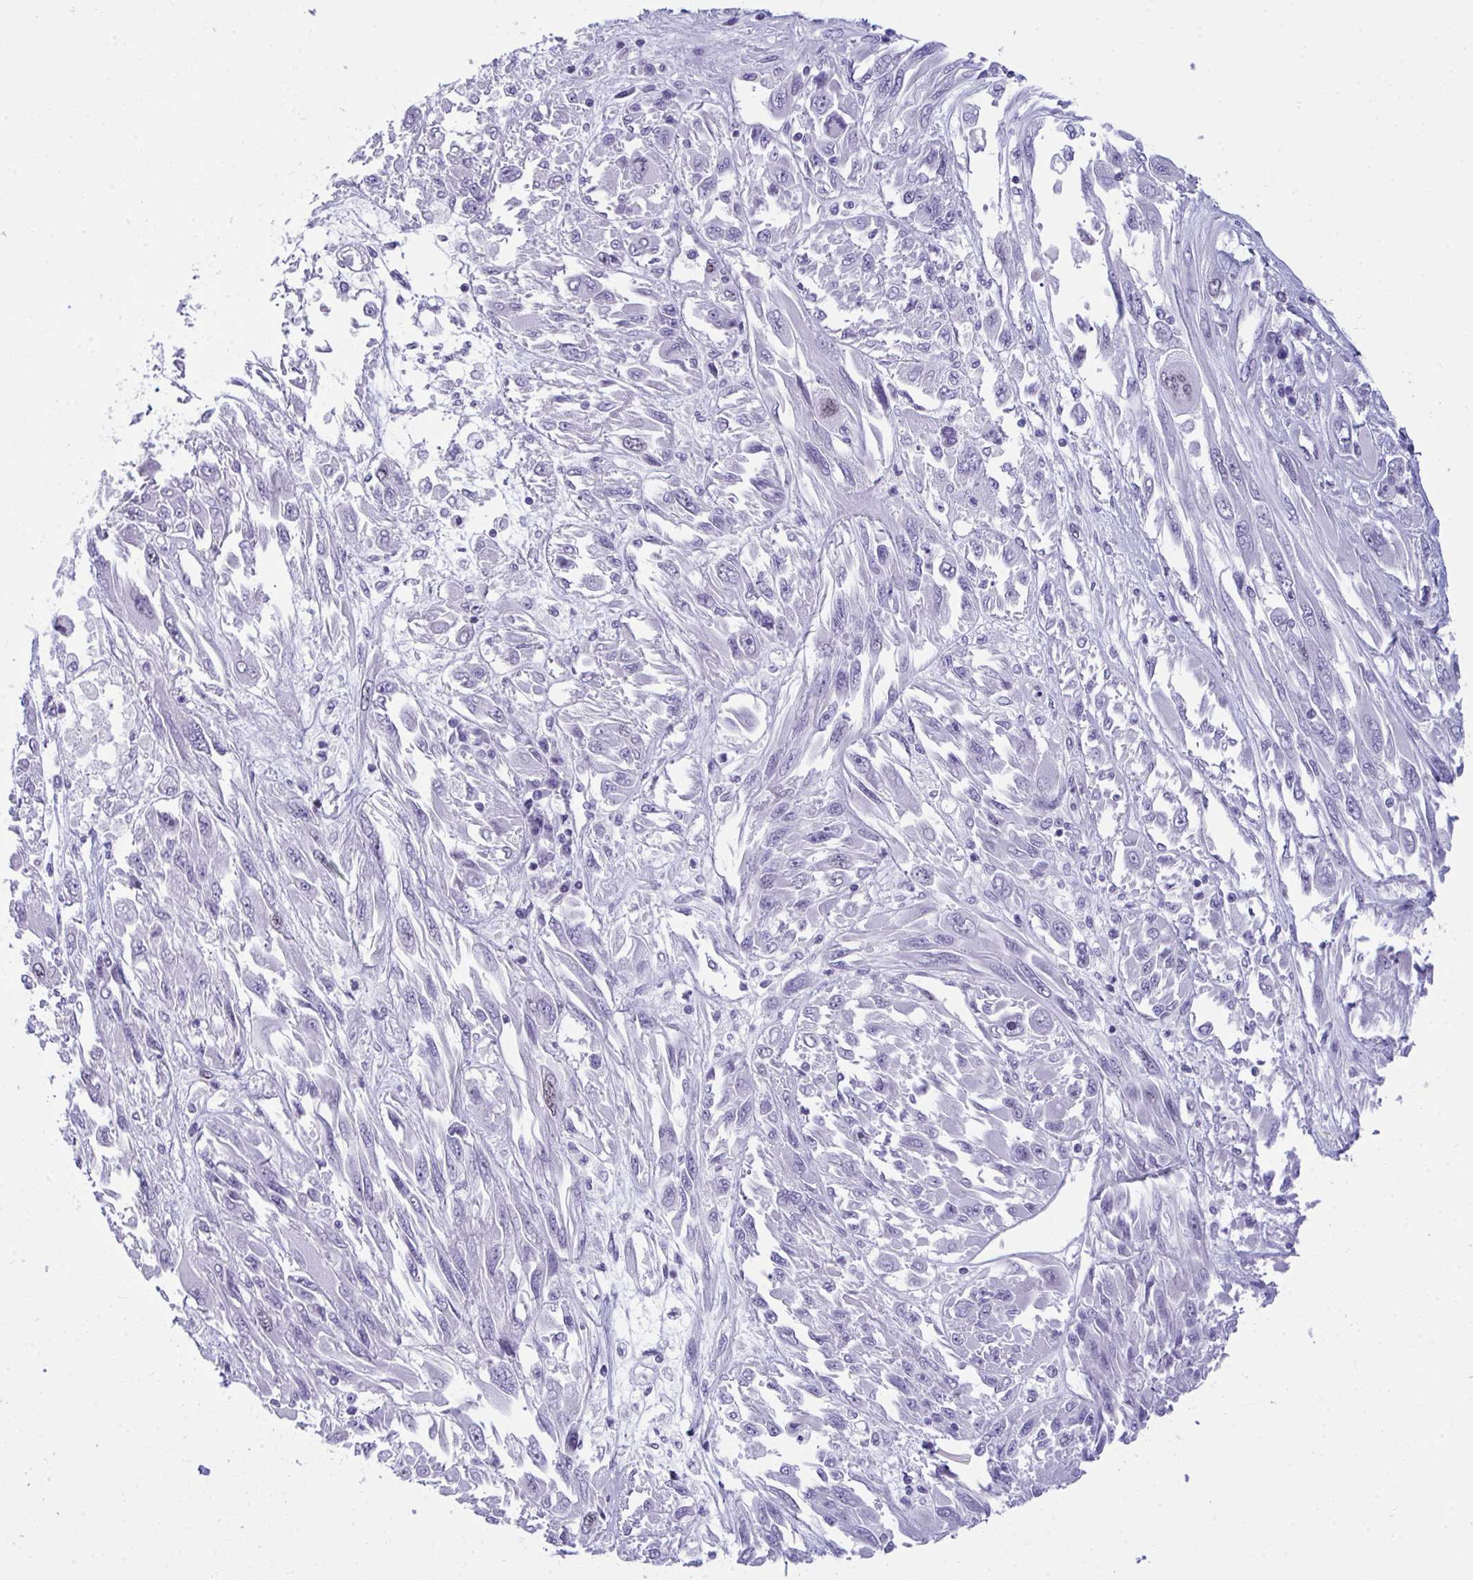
{"staining": {"intensity": "negative", "quantity": "none", "location": "none"}, "tissue": "melanoma", "cell_type": "Tumor cells", "image_type": "cancer", "snomed": [{"axis": "morphology", "description": "Malignant melanoma, NOS"}, {"axis": "topography", "description": "Skin"}], "caption": "The IHC image has no significant positivity in tumor cells of melanoma tissue.", "gene": "SUZ12", "patient": {"sex": "female", "age": 91}}